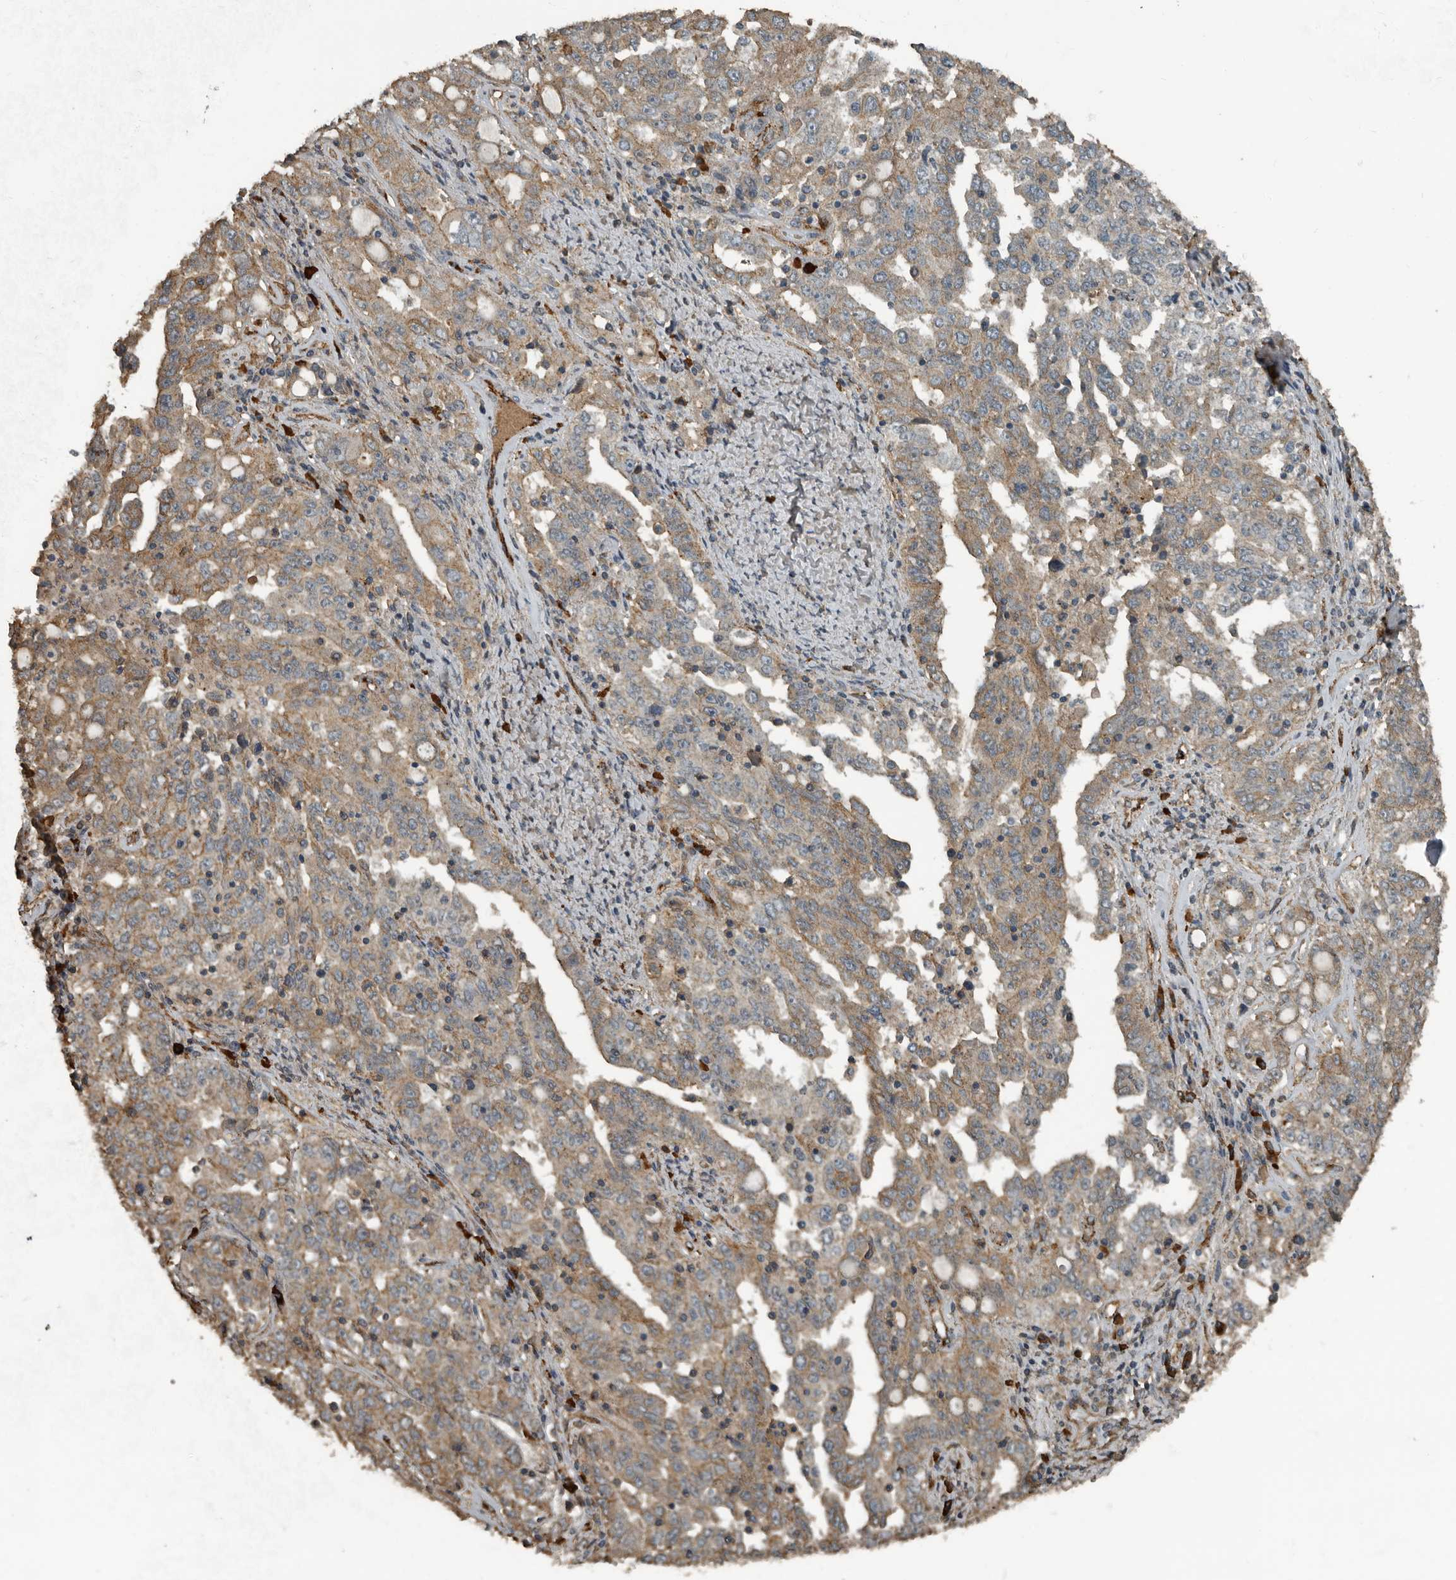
{"staining": {"intensity": "moderate", "quantity": ">75%", "location": "cytoplasmic/membranous"}, "tissue": "ovarian cancer", "cell_type": "Tumor cells", "image_type": "cancer", "snomed": [{"axis": "morphology", "description": "Carcinoma, endometroid"}, {"axis": "topography", "description": "Ovary"}], "caption": "Immunohistochemistry (IHC) (DAB (3,3'-diaminobenzidine)) staining of human endometroid carcinoma (ovarian) shows moderate cytoplasmic/membranous protein expression in approximately >75% of tumor cells.", "gene": "IL15RA", "patient": {"sex": "female", "age": 62}}